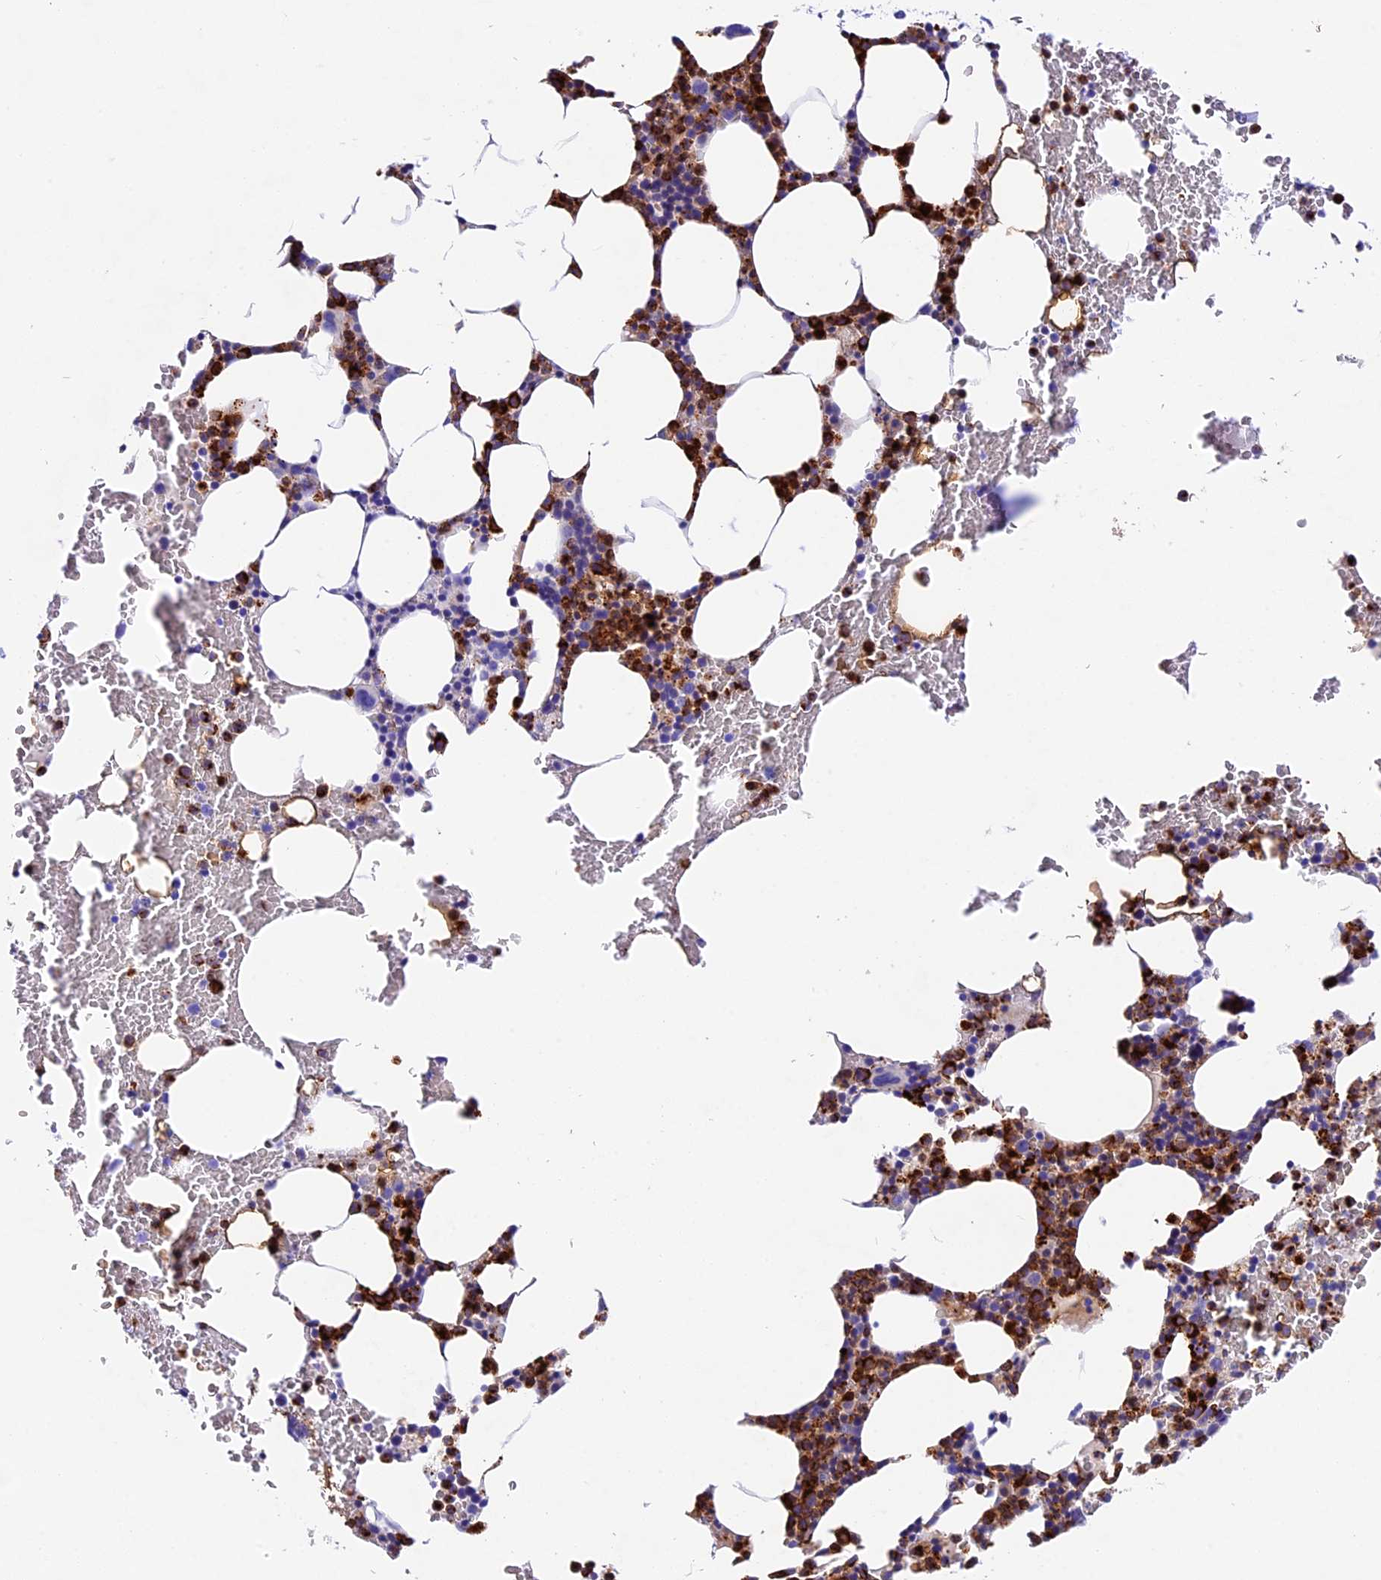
{"staining": {"intensity": "strong", "quantity": "25%-75%", "location": "cytoplasmic/membranous"}, "tissue": "bone marrow", "cell_type": "Hematopoietic cells", "image_type": "normal", "snomed": [{"axis": "morphology", "description": "Normal tissue, NOS"}, {"axis": "morphology", "description": "Inflammation, NOS"}, {"axis": "topography", "description": "Bone marrow"}], "caption": "Brown immunohistochemical staining in unremarkable human bone marrow demonstrates strong cytoplasmic/membranous positivity in about 25%-75% of hematopoietic cells.", "gene": "PSG11", "patient": {"sex": "female", "age": 78}}